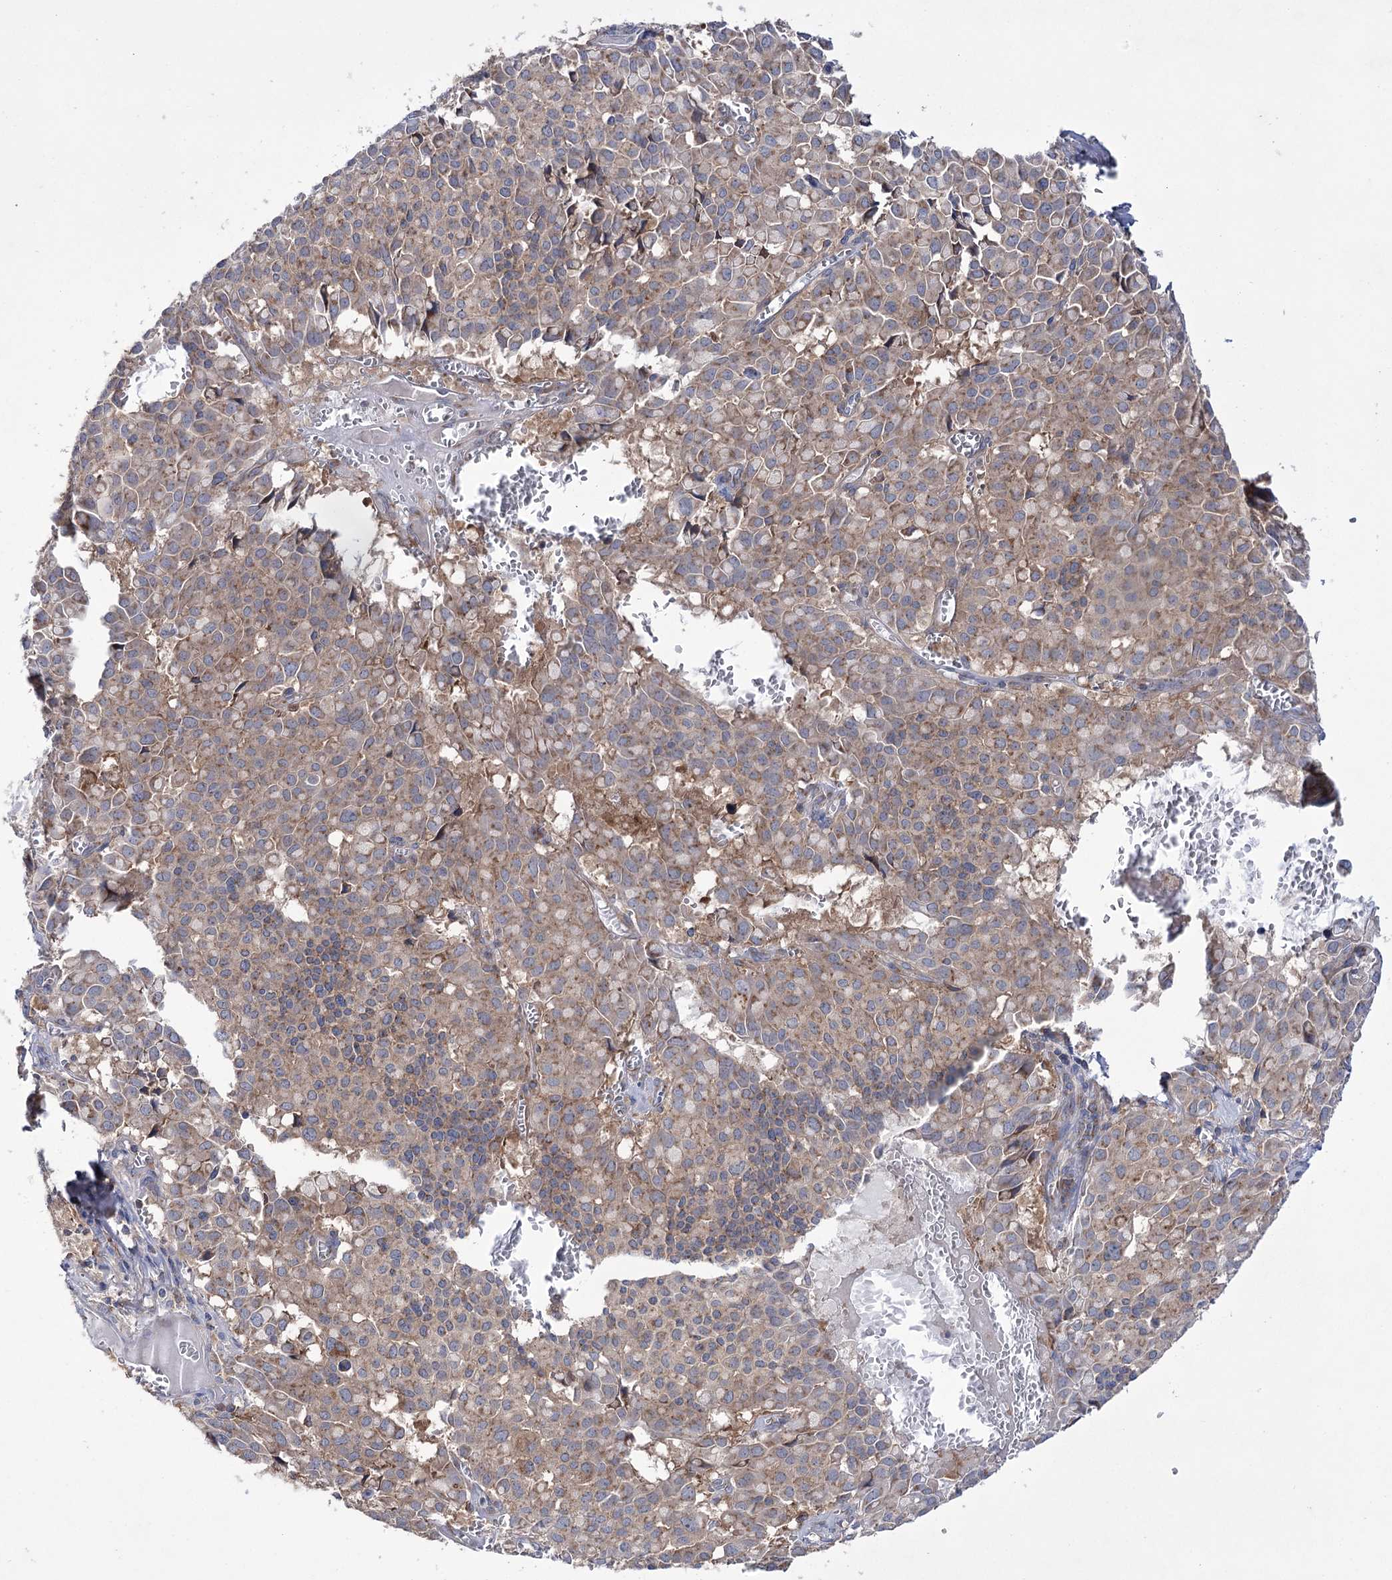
{"staining": {"intensity": "weak", "quantity": "25%-75%", "location": "cytoplasmic/membranous"}, "tissue": "pancreatic cancer", "cell_type": "Tumor cells", "image_type": "cancer", "snomed": [{"axis": "morphology", "description": "Adenocarcinoma, NOS"}, {"axis": "topography", "description": "Pancreas"}], "caption": "Pancreatic adenocarcinoma was stained to show a protein in brown. There is low levels of weak cytoplasmic/membranous expression in approximately 25%-75% of tumor cells.", "gene": "ZNF622", "patient": {"sex": "male", "age": 65}}